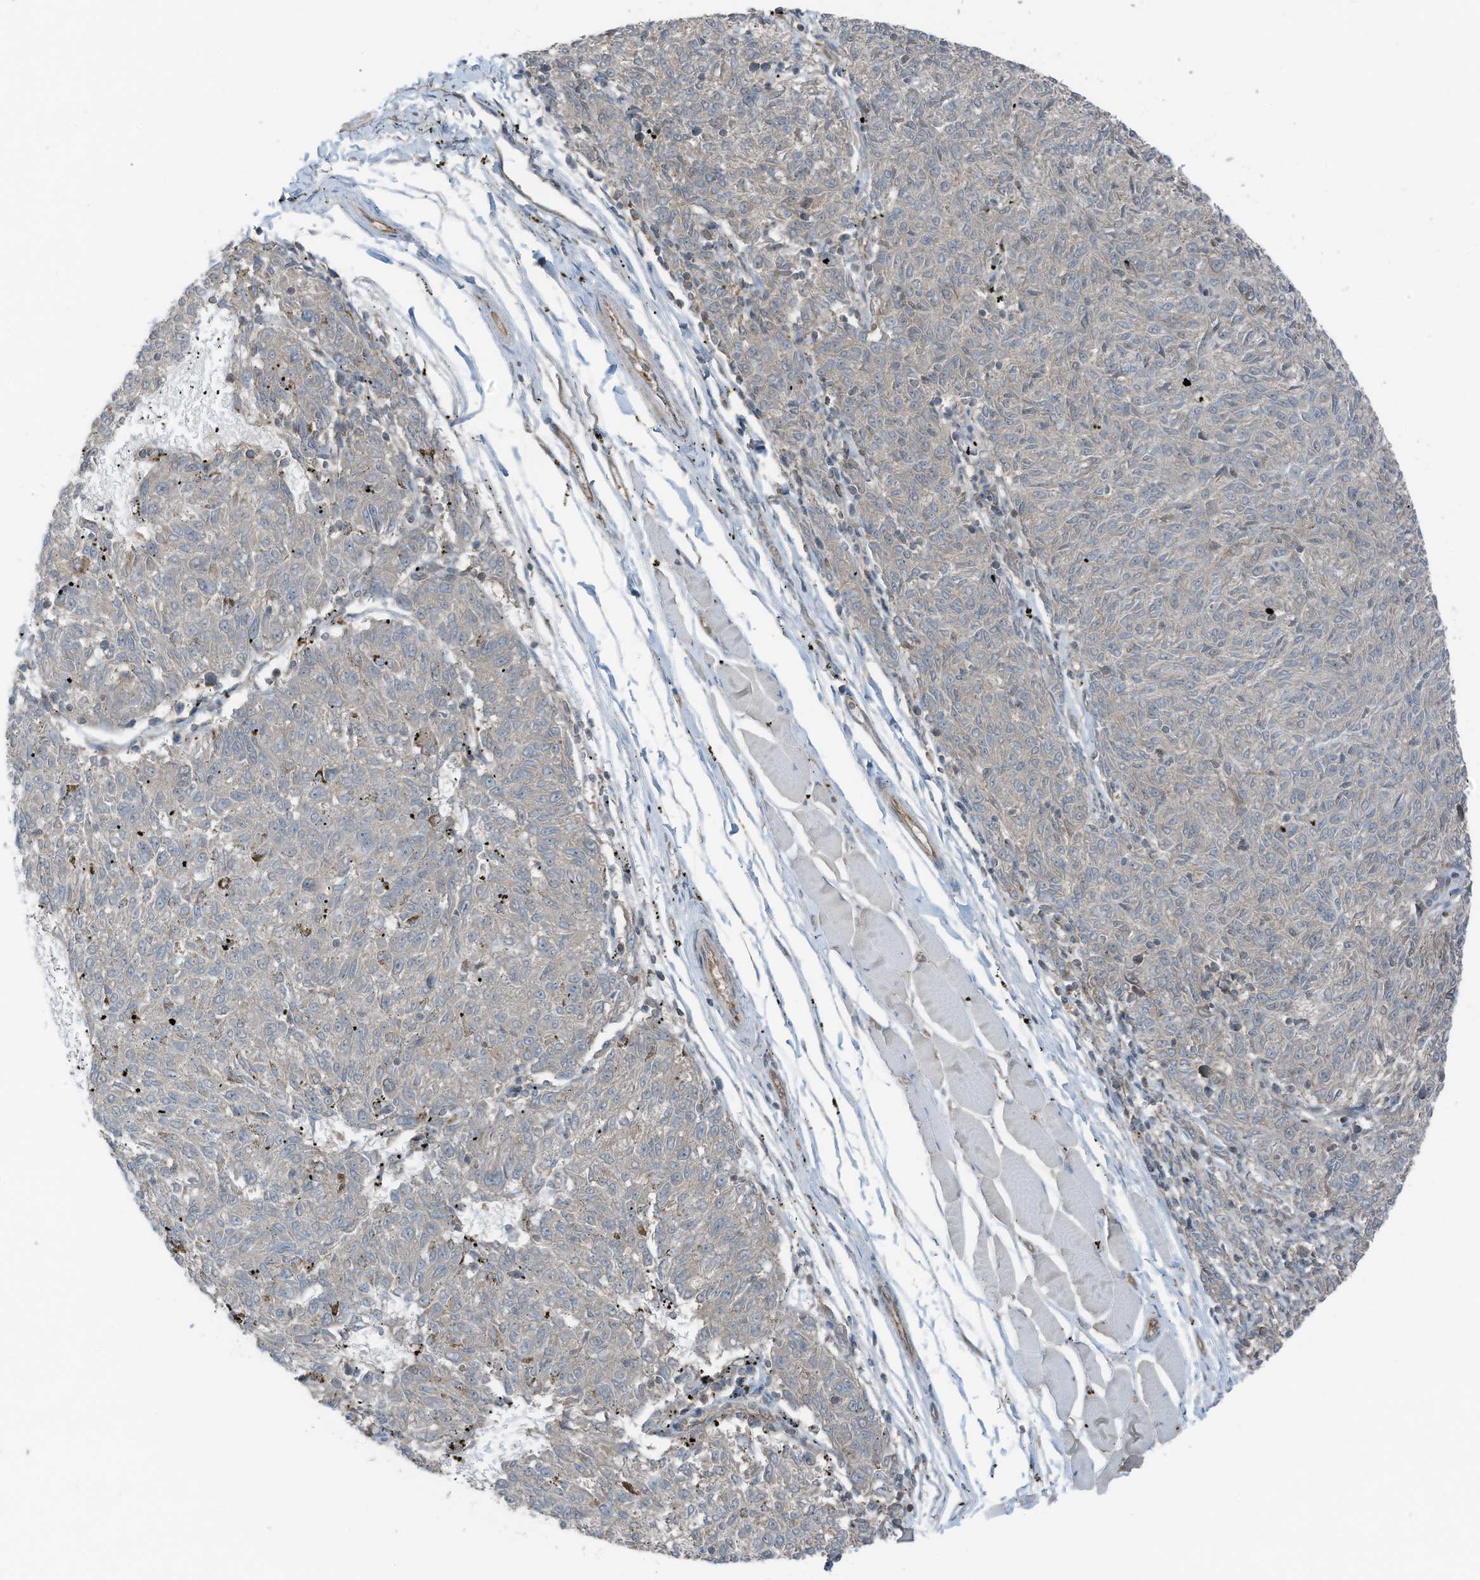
{"staining": {"intensity": "negative", "quantity": "none", "location": "none"}, "tissue": "melanoma", "cell_type": "Tumor cells", "image_type": "cancer", "snomed": [{"axis": "morphology", "description": "Malignant melanoma, NOS"}, {"axis": "topography", "description": "Skin"}], "caption": "Melanoma was stained to show a protein in brown. There is no significant expression in tumor cells. (DAB IHC, high magnification).", "gene": "TXNDC9", "patient": {"sex": "female", "age": 72}}